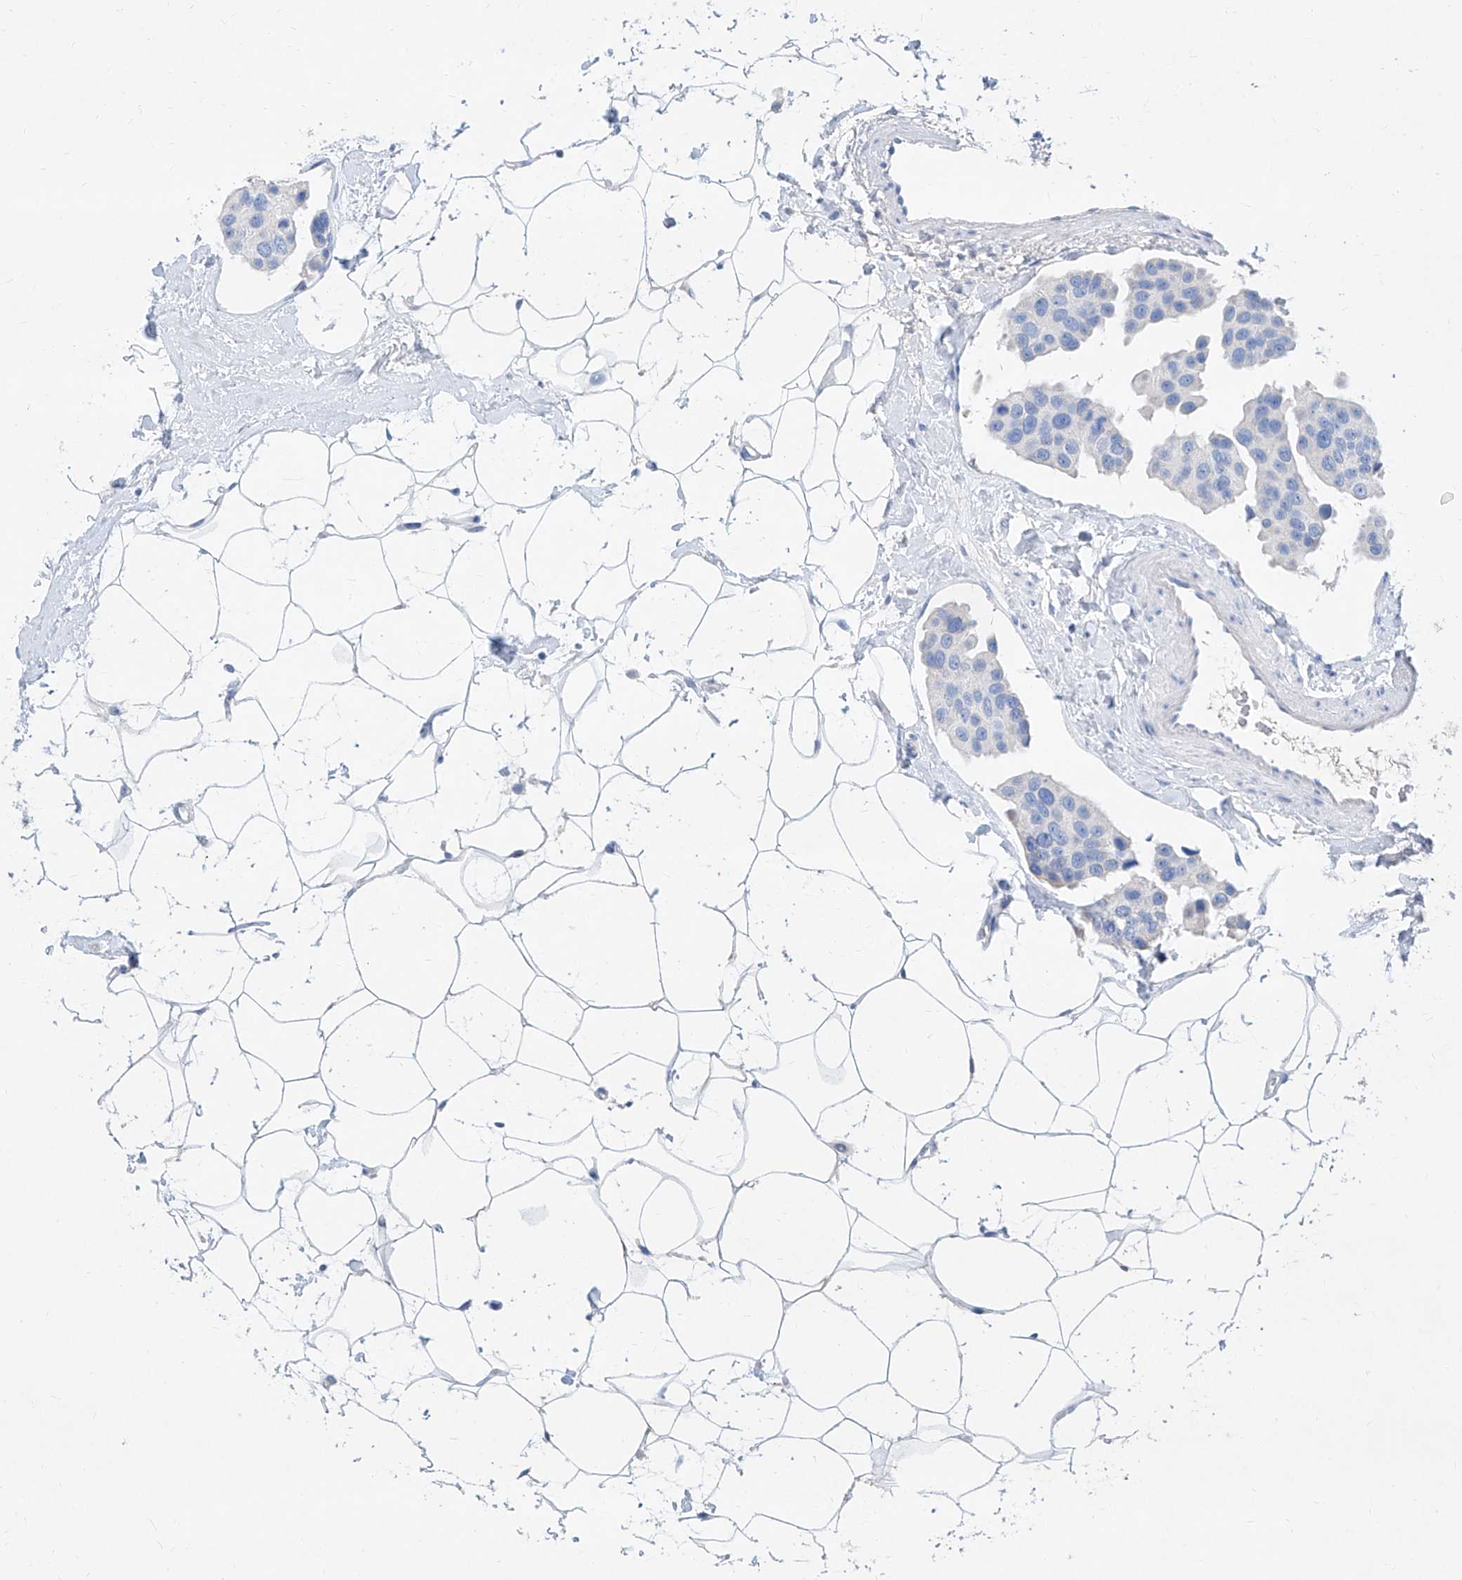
{"staining": {"intensity": "negative", "quantity": "none", "location": "none"}, "tissue": "breast cancer", "cell_type": "Tumor cells", "image_type": "cancer", "snomed": [{"axis": "morphology", "description": "Normal tissue, NOS"}, {"axis": "morphology", "description": "Duct carcinoma"}, {"axis": "topography", "description": "Breast"}], "caption": "This image is of breast intraductal carcinoma stained with immunohistochemistry (IHC) to label a protein in brown with the nuclei are counter-stained blue. There is no staining in tumor cells. Brightfield microscopy of immunohistochemistry stained with DAB (brown) and hematoxylin (blue), captured at high magnification.", "gene": "SLC25A29", "patient": {"sex": "female", "age": 39}}